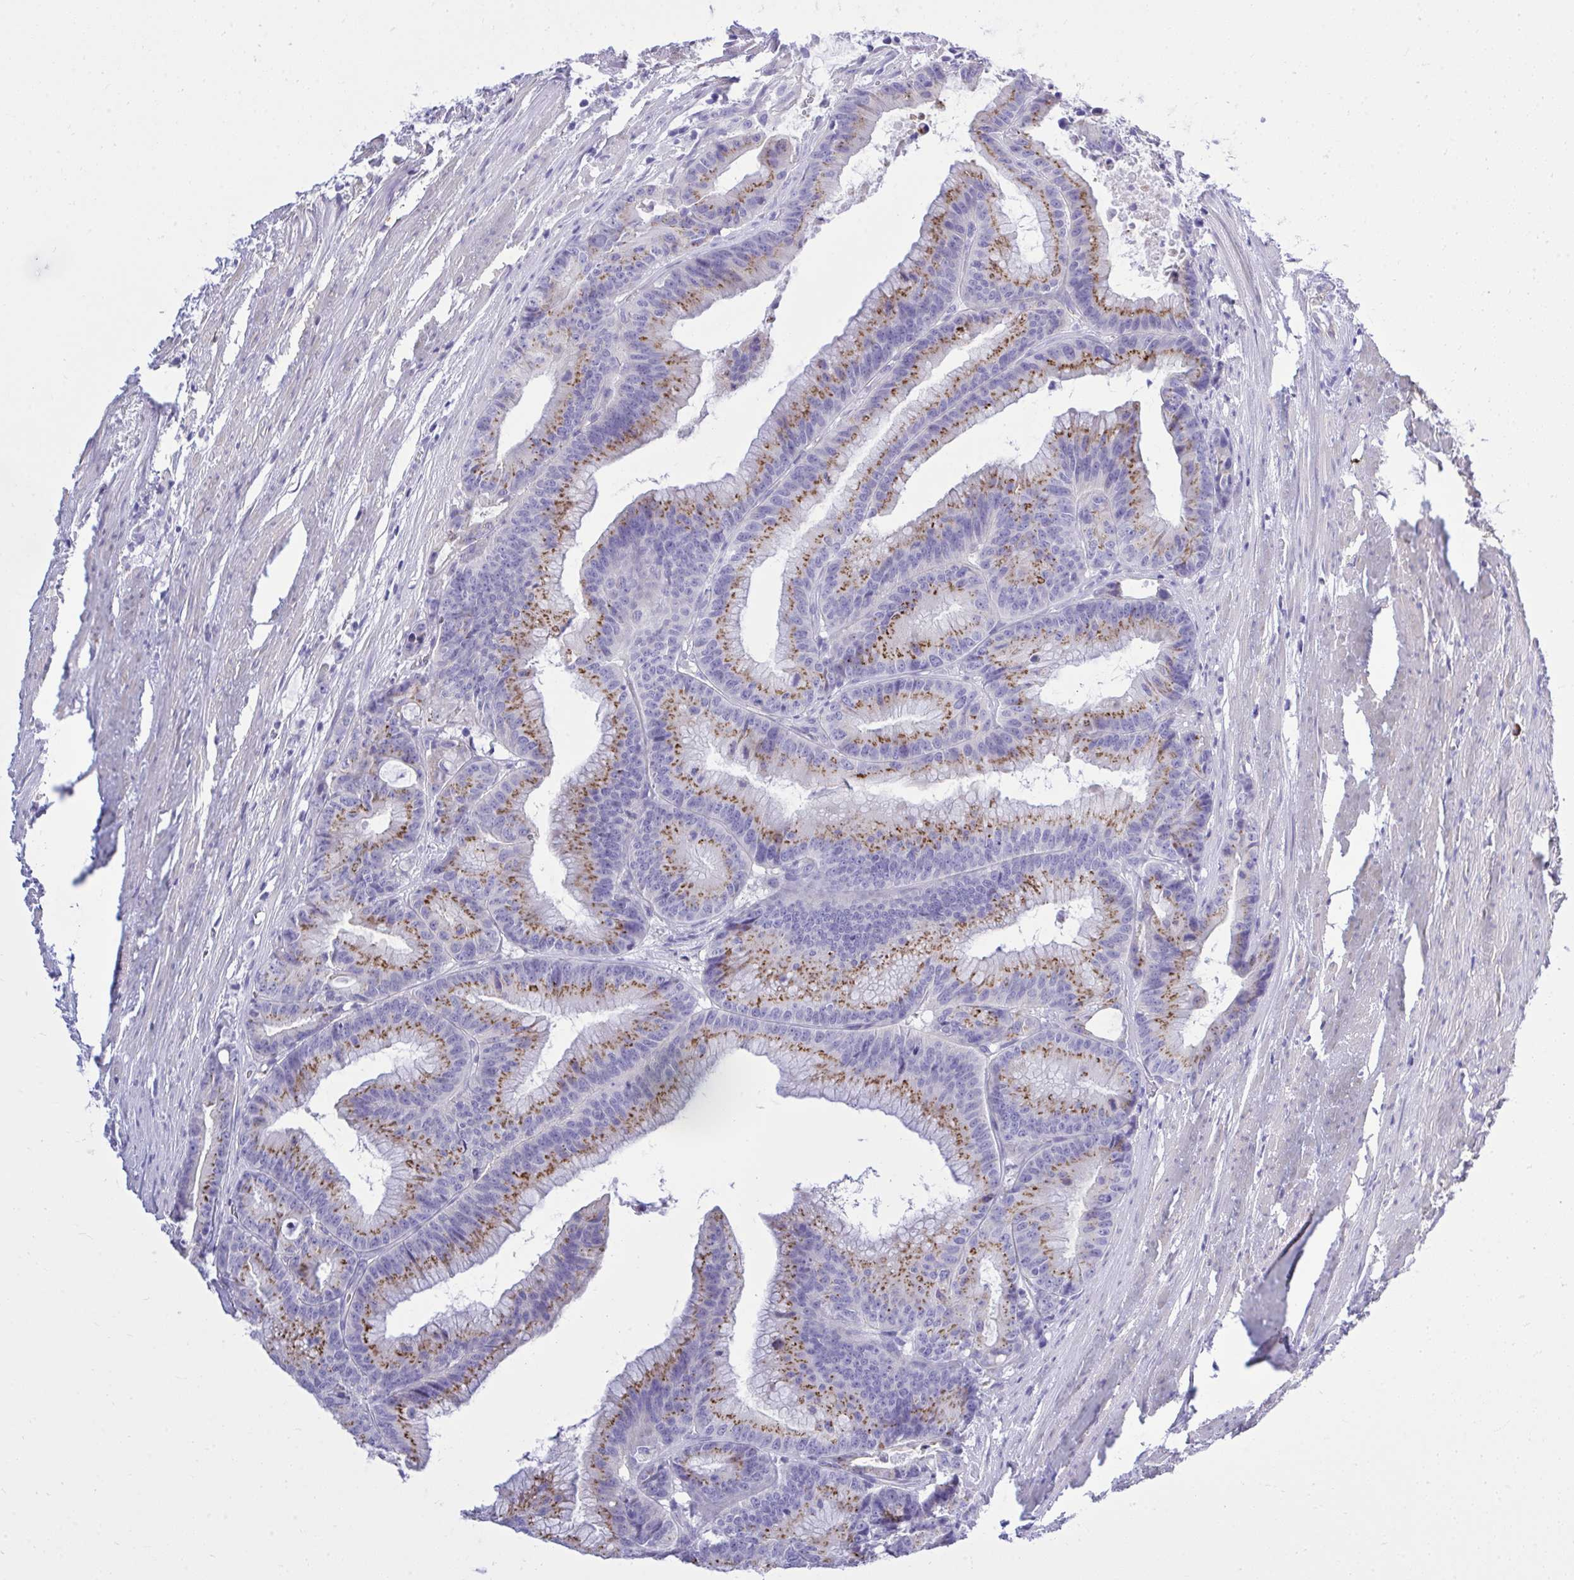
{"staining": {"intensity": "moderate", "quantity": "25%-75%", "location": "cytoplasmic/membranous"}, "tissue": "colorectal cancer", "cell_type": "Tumor cells", "image_type": "cancer", "snomed": [{"axis": "morphology", "description": "Adenocarcinoma, NOS"}, {"axis": "topography", "description": "Colon"}], "caption": "A brown stain highlights moderate cytoplasmic/membranous expression of a protein in human colorectal cancer (adenocarcinoma) tumor cells.", "gene": "PSD", "patient": {"sex": "female", "age": 78}}